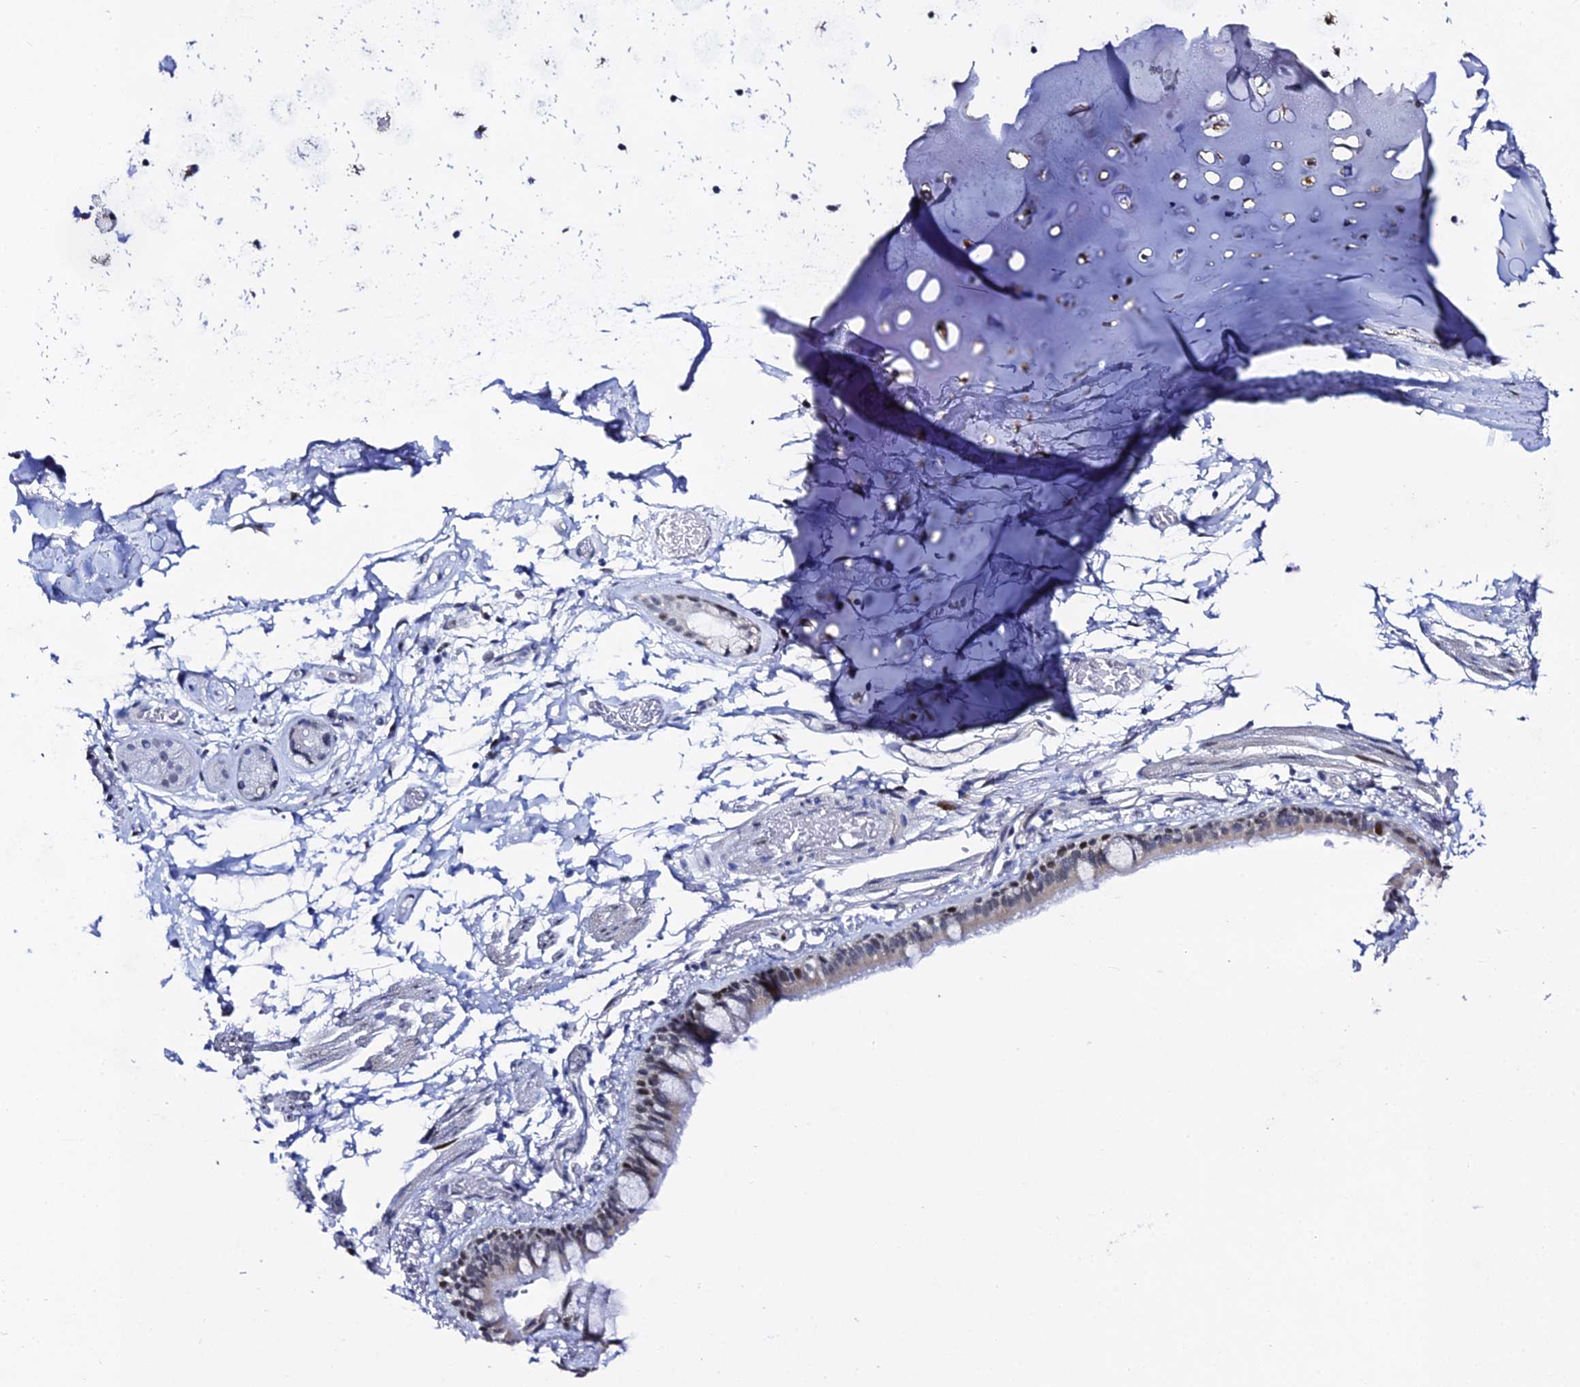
{"staining": {"intensity": "moderate", "quantity": "25%-75%", "location": "nuclear"}, "tissue": "bronchus", "cell_type": "Respiratory epithelial cells", "image_type": "normal", "snomed": [{"axis": "morphology", "description": "Normal tissue, NOS"}, {"axis": "topography", "description": "Cartilage tissue"}], "caption": "Immunohistochemistry micrograph of normal bronchus: bronchus stained using IHC exhibits medium levels of moderate protein expression localized specifically in the nuclear of respiratory epithelial cells, appearing as a nuclear brown color.", "gene": "POFUT2", "patient": {"sex": "male", "age": 63}}